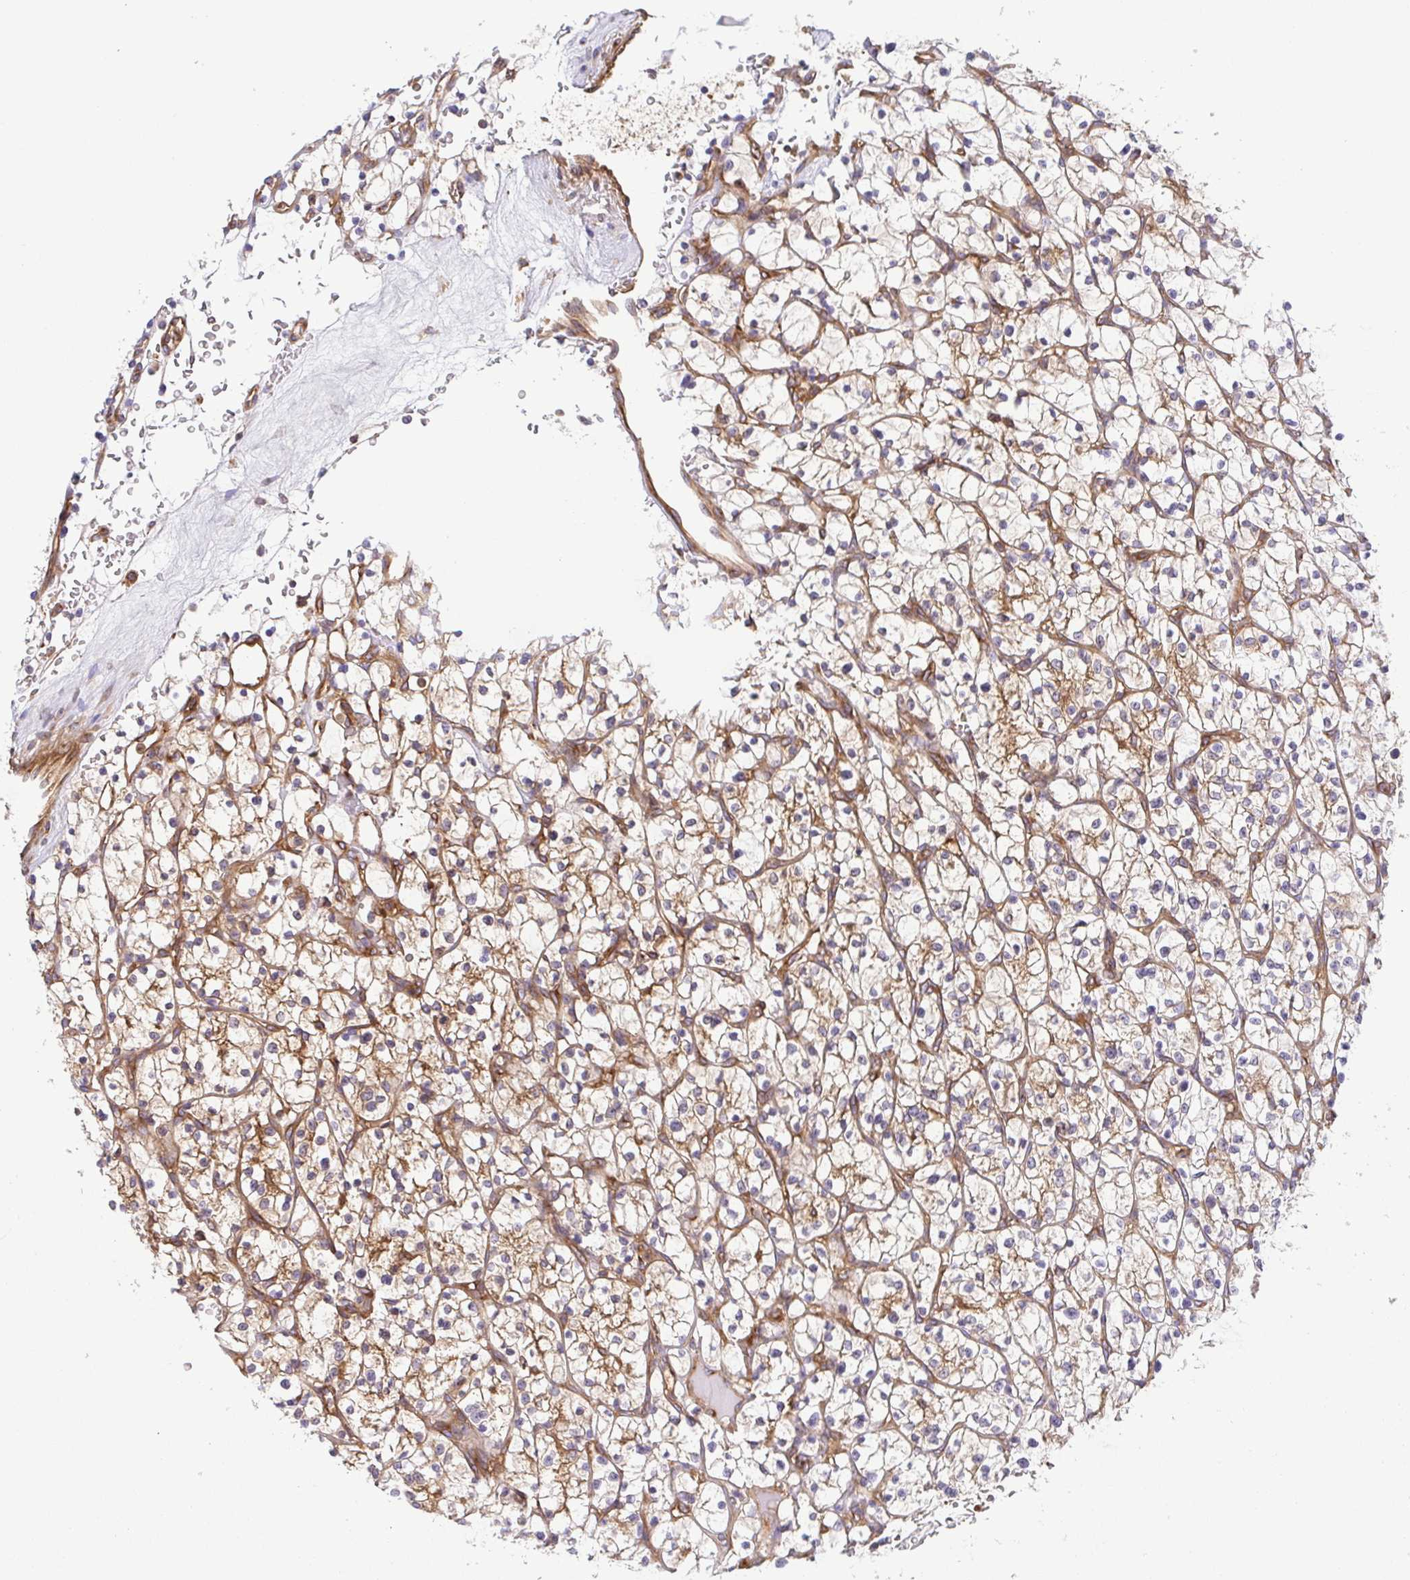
{"staining": {"intensity": "moderate", "quantity": "<25%", "location": "cytoplasmic/membranous"}, "tissue": "renal cancer", "cell_type": "Tumor cells", "image_type": "cancer", "snomed": [{"axis": "morphology", "description": "Adenocarcinoma, NOS"}, {"axis": "topography", "description": "Kidney"}], "caption": "Moderate cytoplasmic/membranous protein staining is present in about <25% of tumor cells in adenocarcinoma (renal). (DAB (3,3'-diaminobenzidine) = brown stain, brightfield microscopy at high magnification).", "gene": "KIF5B", "patient": {"sex": "female", "age": 64}}